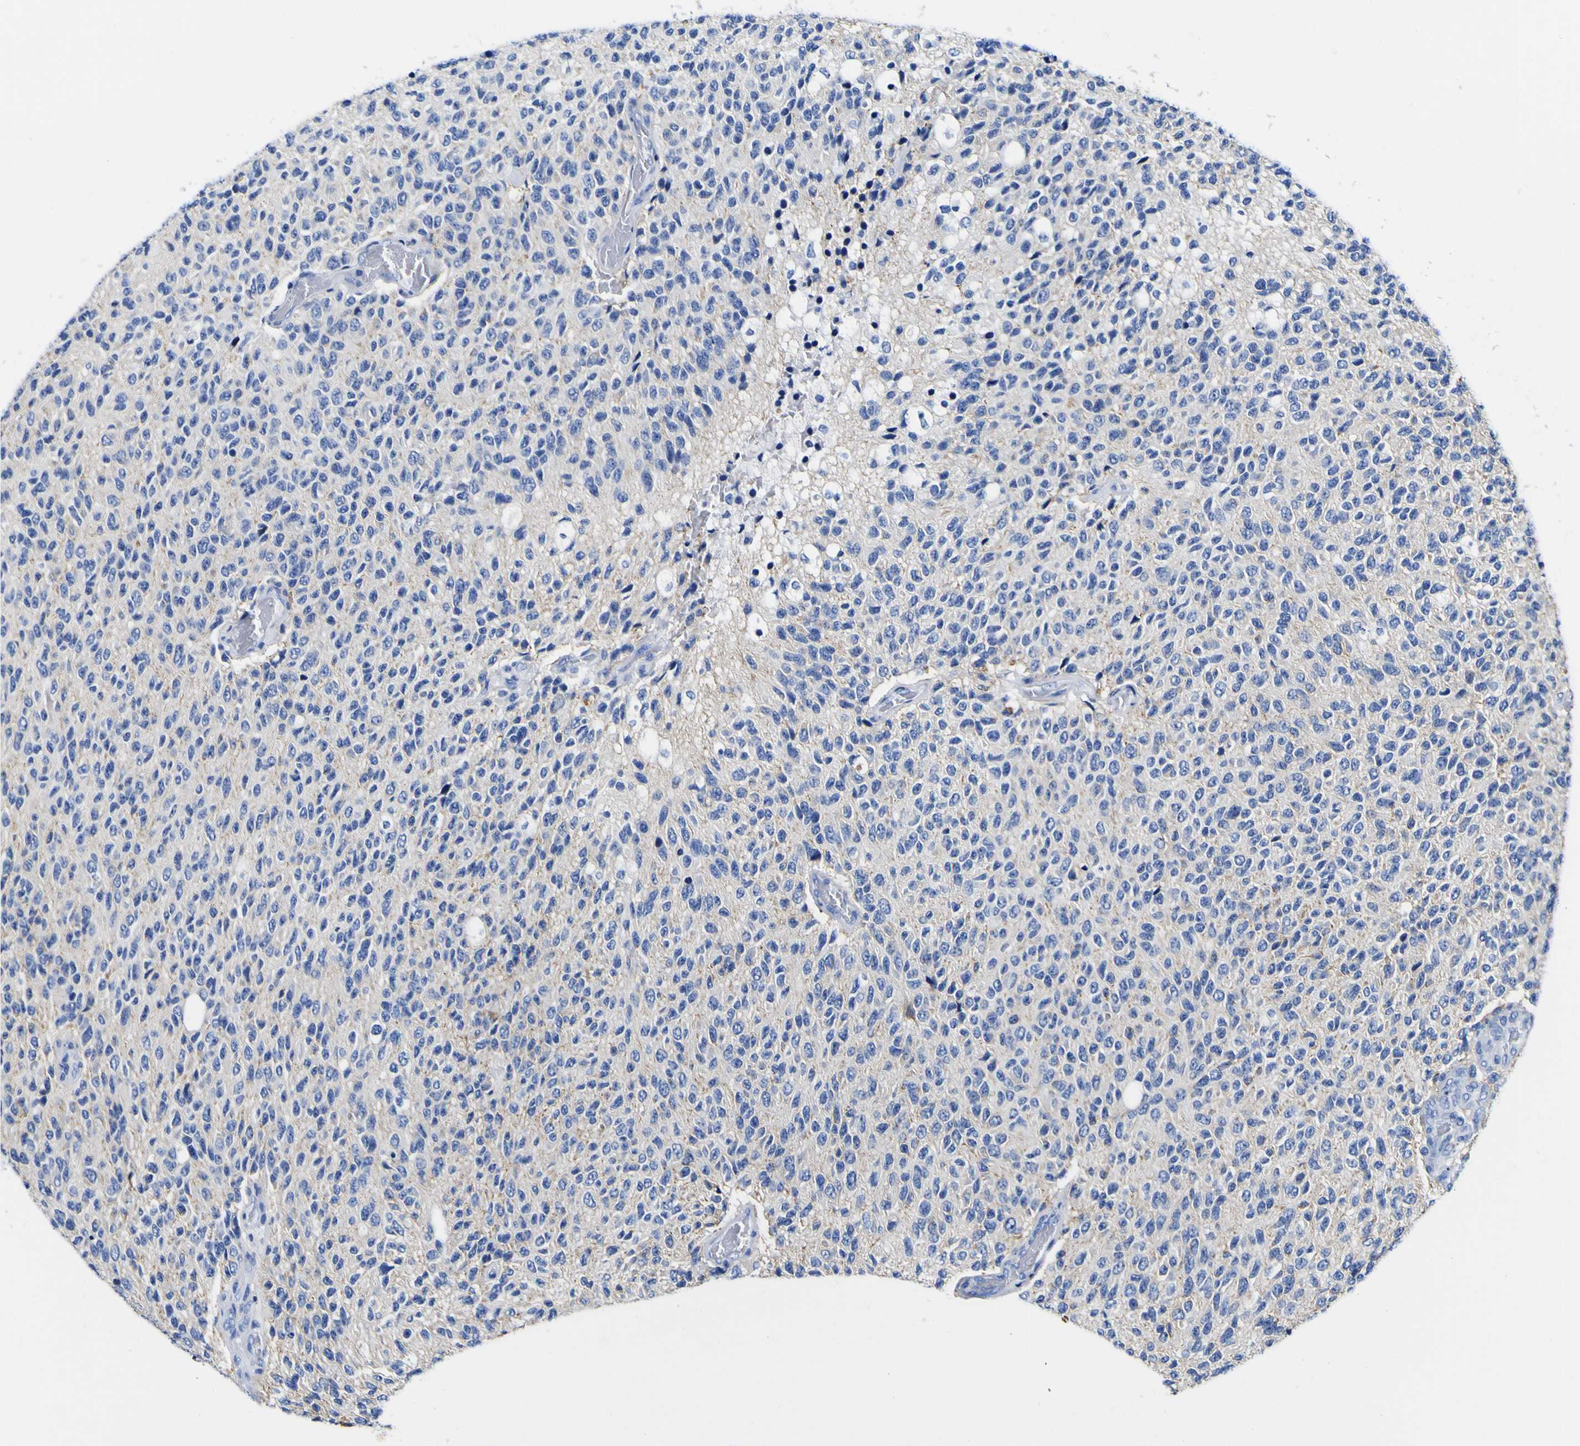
{"staining": {"intensity": "negative", "quantity": "none", "location": "none"}, "tissue": "glioma", "cell_type": "Tumor cells", "image_type": "cancer", "snomed": [{"axis": "morphology", "description": "Glioma, malignant, High grade"}, {"axis": "topography", "description": "pancreas cauda"}], "caption": "High magnification brightfield microscopy of malignant glioma (high-grade) stained with DAB (3,3'-diaminobenzidine) (brown) and counterstained with hematoxylin (blue): tumor cells show no significant positivity.", "gene": "HLA-DQA1", "patient": {"sex": "male", "age": 60}}